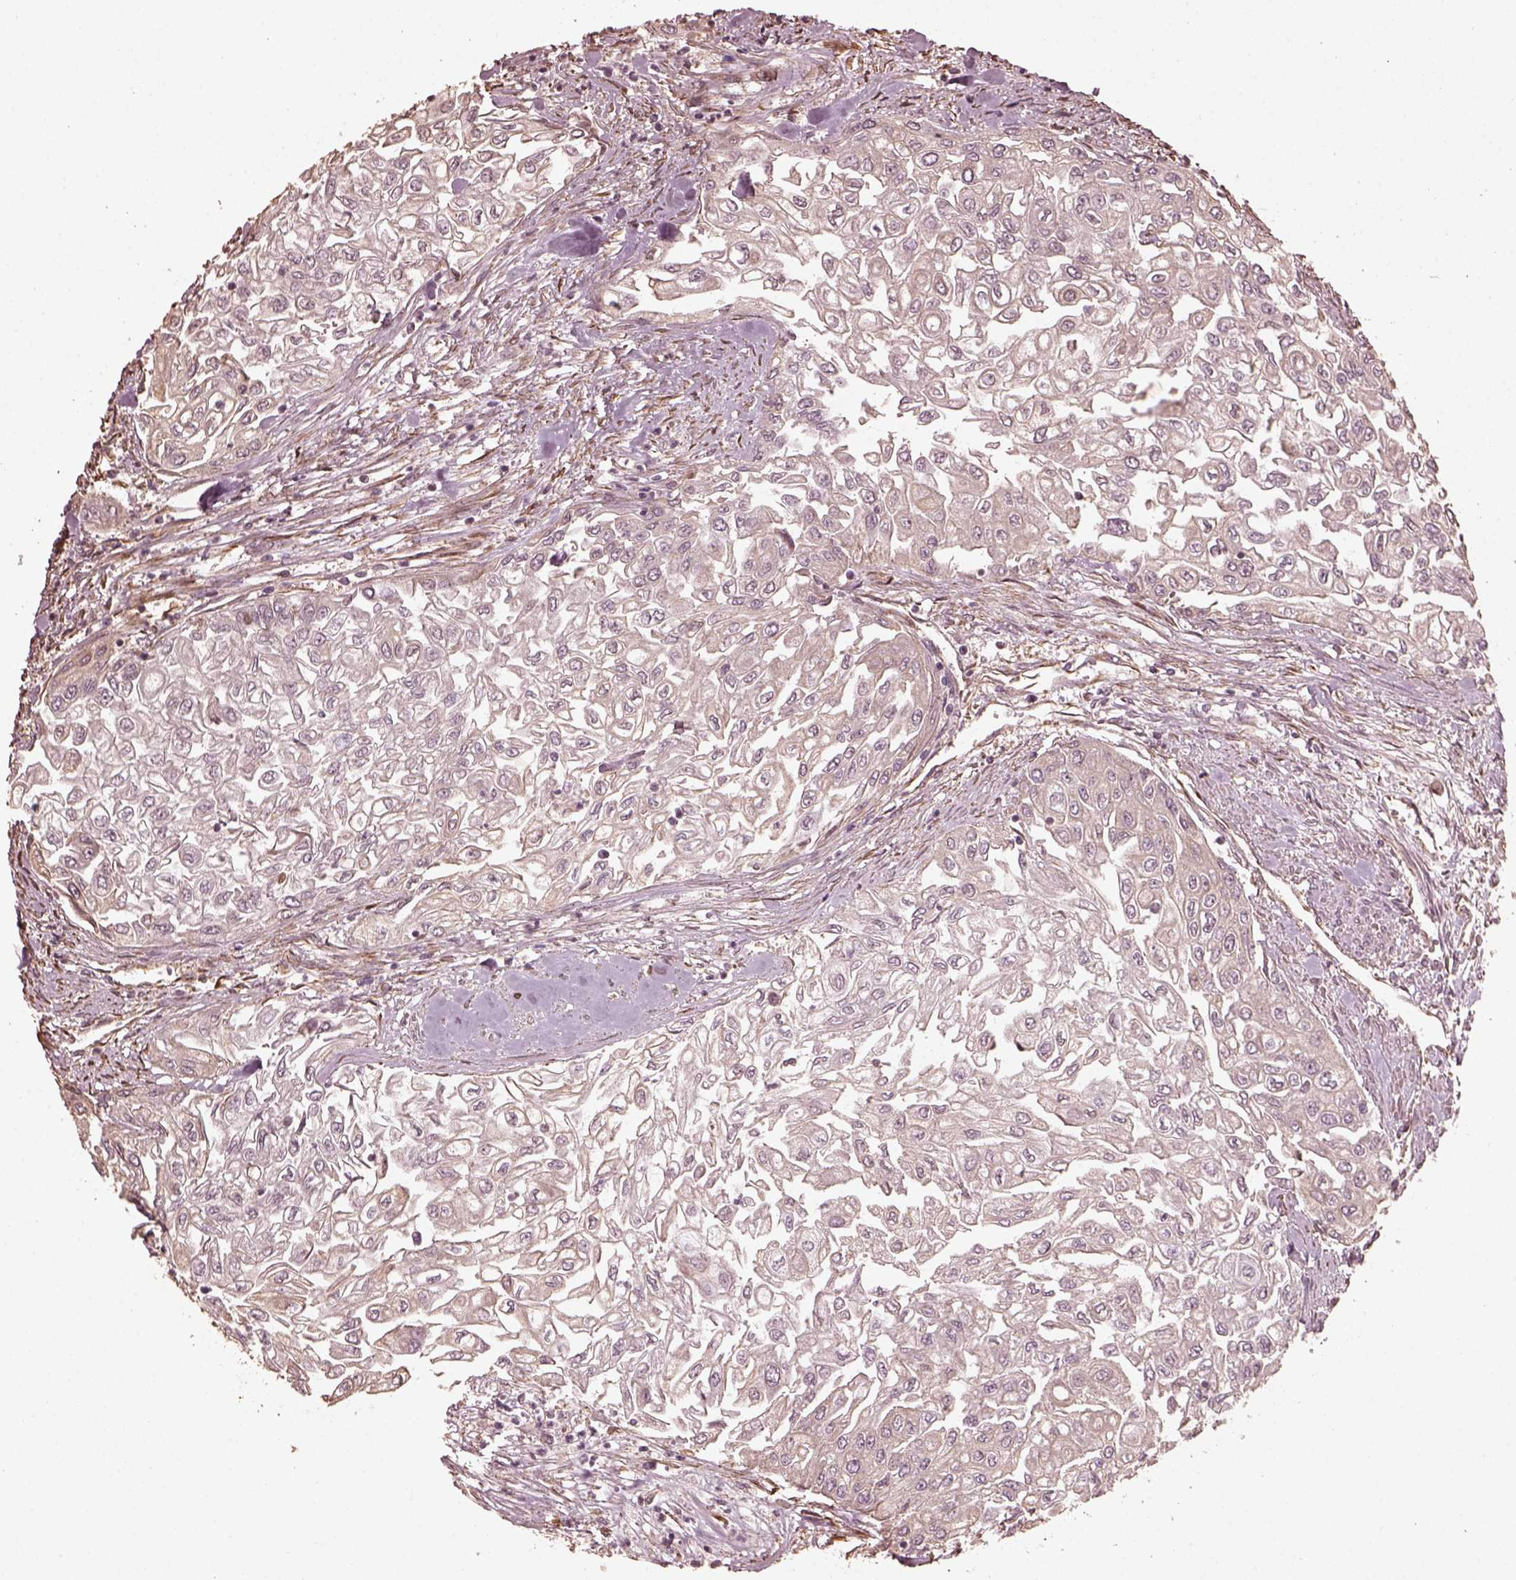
{"staining": {"intensity": "negative", "quantity": "none", "location": "none"}, "tissue": "urothelial cancer", "cell_type": "Tumor cells", "image_type": "cancer", "snomed": [{"axis": "morphology", "description": "Urothelial carcinoma, High grade"}, {"axis": "topography", "description": "Urinary bladder"}], "caption": "Human urothelial carcinoma (high-grade) stained for a protein using IHC demonstrates no positivity in tumor cells.", "gene": "GTPBP1", "patient": {"sex": "male", "age": 62}}